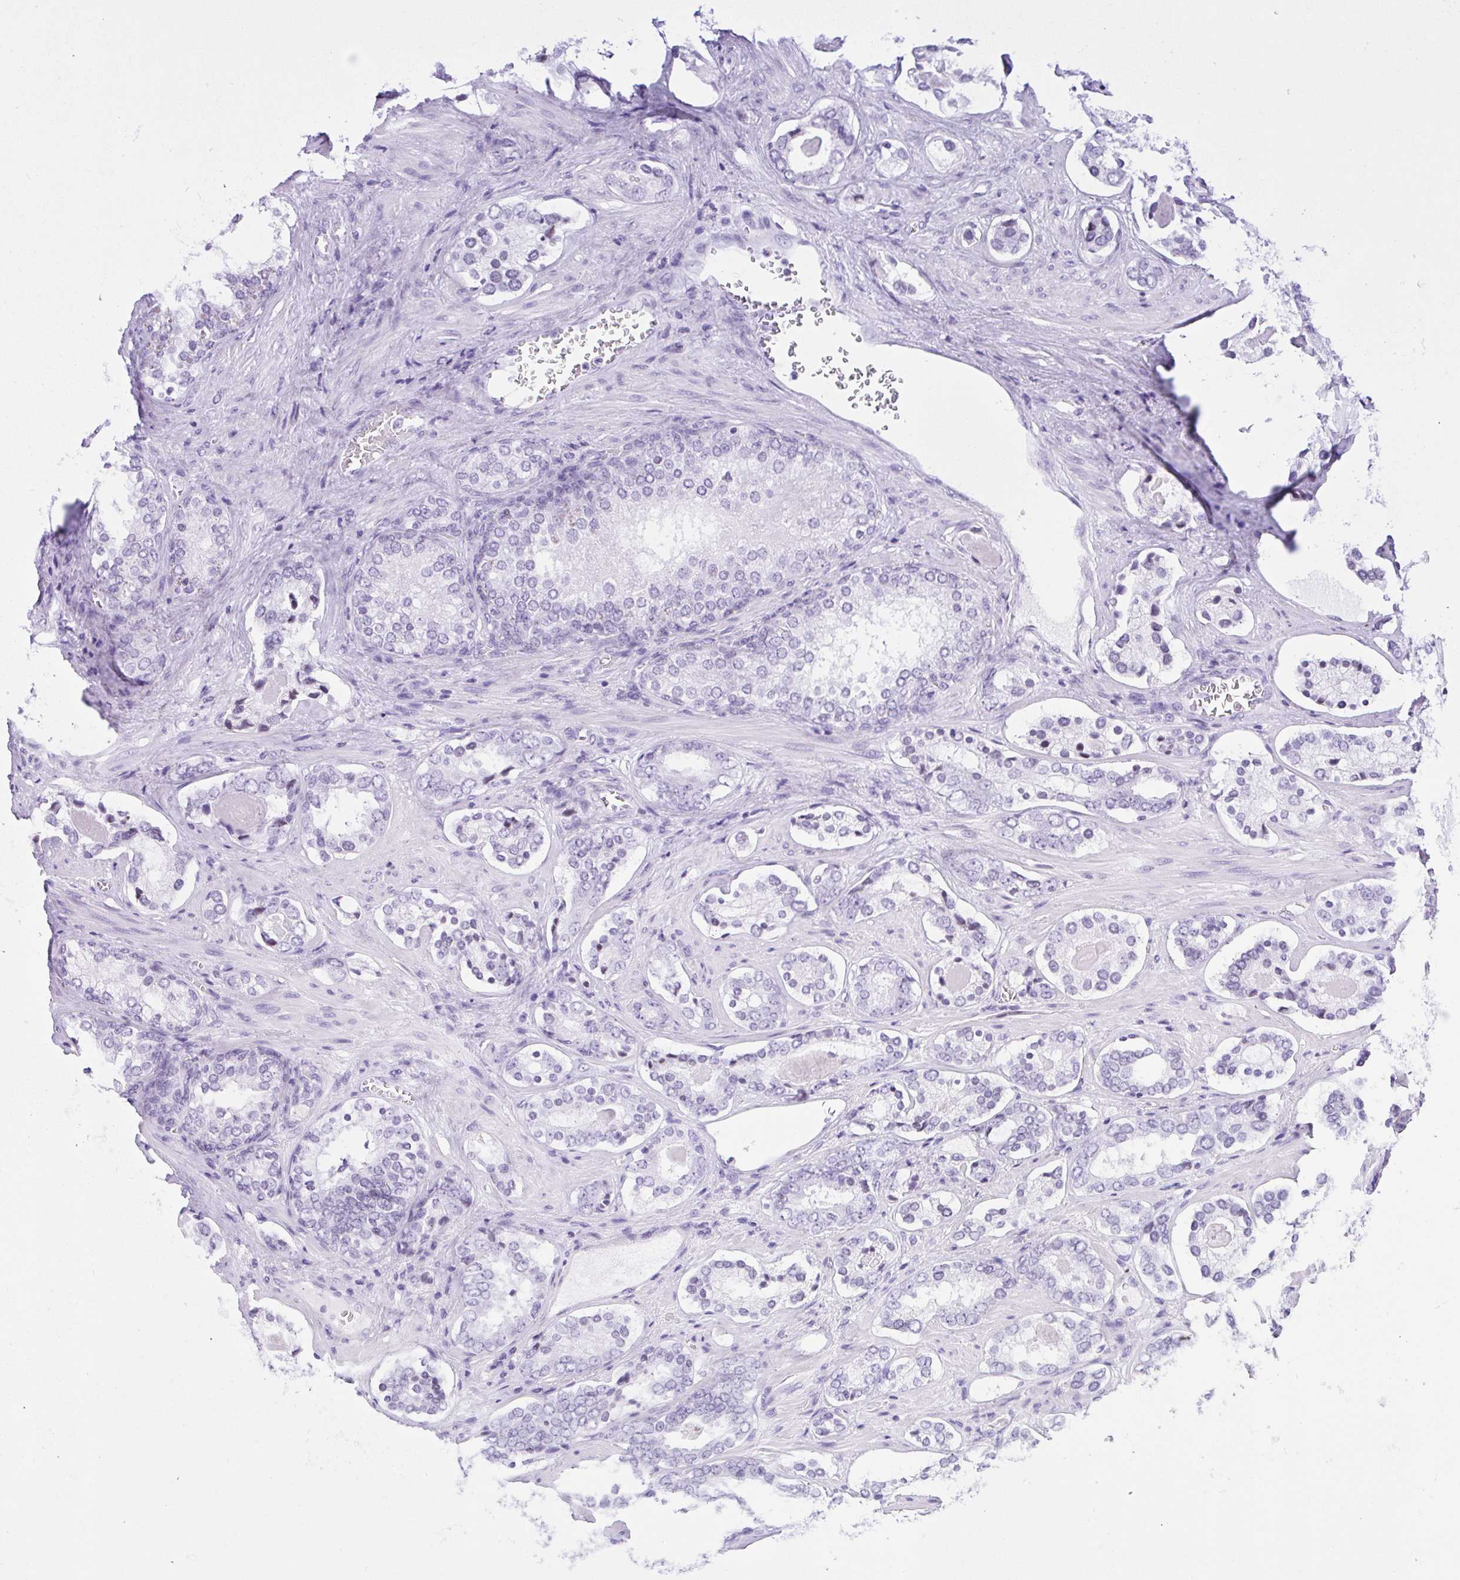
{"staining": {"intensity": "negative", "quantity": "none", "location": "none"}, "tissue": "prostate cancer", "cell_type": "Tumor cells", "image_type": "cancer", "snomed": [{"axis": "morphology", "description": "Adenocarcinoma, Low grade"}, {"axis": "topography", "description": "Prostate"}], "caption": "High magnification brightfield microscopy of adenocarcinoma (low-grade) (prostate) stained with DAB (3,3'-diaminobenzidine) (brown) and counterstained with hematoxylin (blue): tumor cells show no significant positivity.", "gene": "KRT27", "patient": {"sex": "male", "age": 62}}